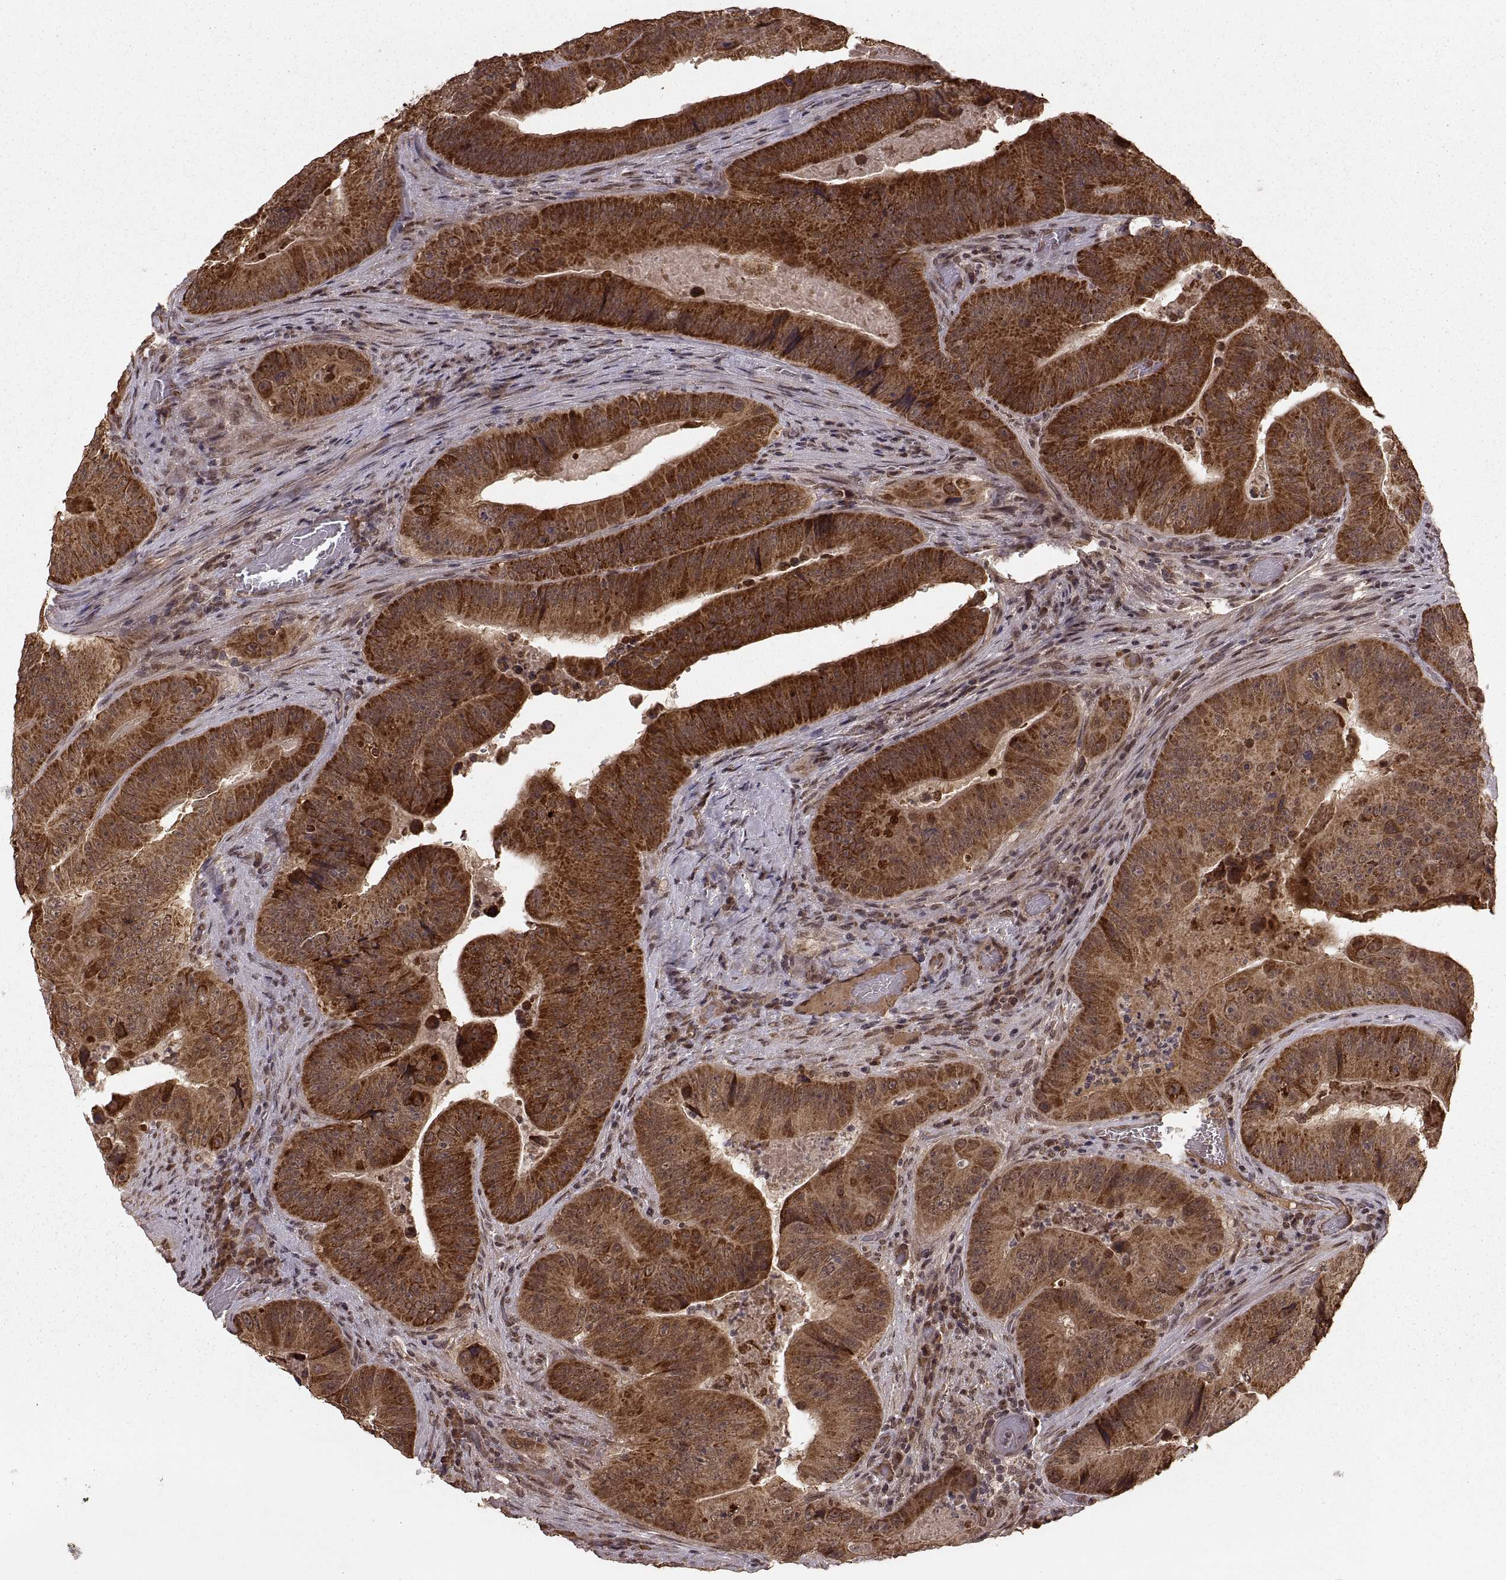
{"staining": {"intensity": "strong", "quantity": ">75%", "location": "cytoplasmic/membranous"}, "tissue": "colorectal cancer", "cell_type": "Tumor cells", "image_type": "cancer", "snomed": [{"axis": "morphology", "description": "Adenocarcinoma, NOS"}, {"axis": "topography", "description": "Colon"}], "caption": "A high-resolution photomicrograph shows IHC staining of colorectal cancer, which reveals strong cytoplasmic/membranous positivity in approximately >75% of tumor cells.", "gene": "RFT1", "patient": {"sex": "female", "age": 86}}